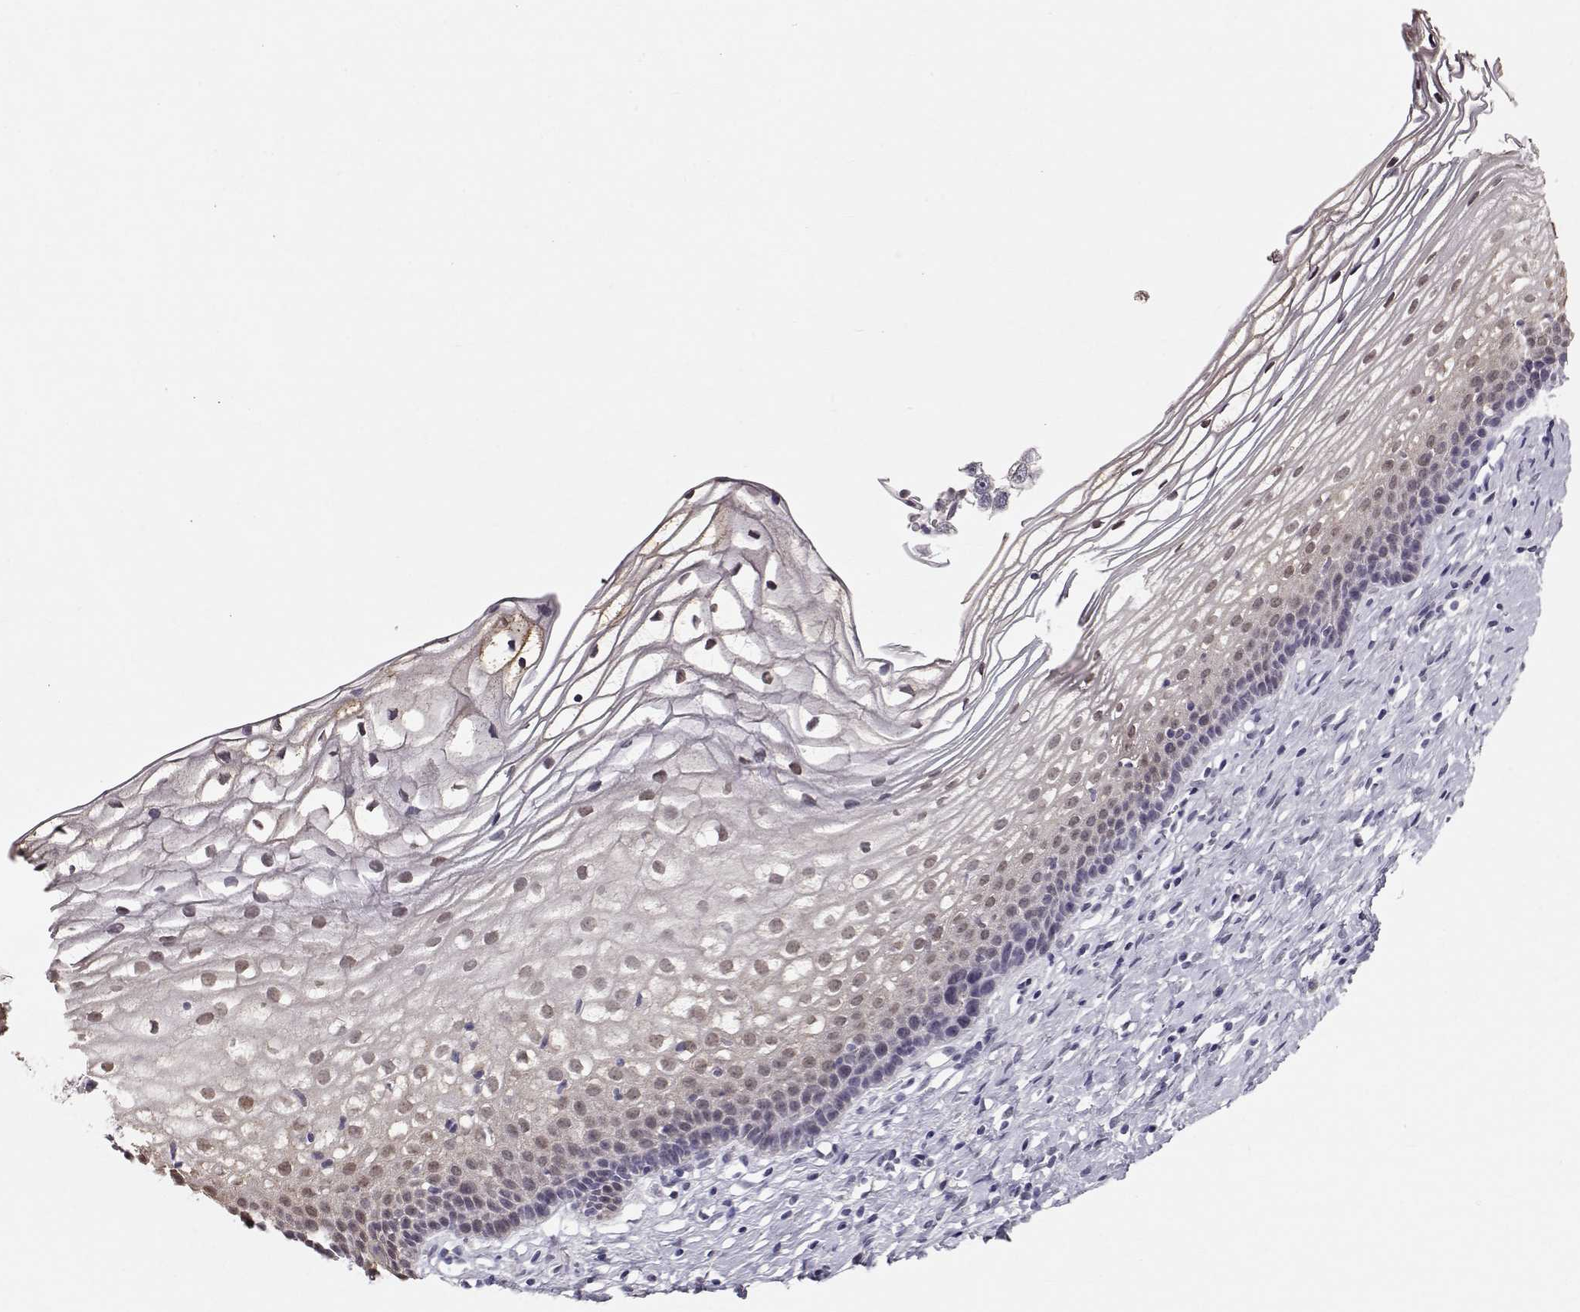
{"staining": {"intensity": "negative", "quantity": "none", "location": "none"}, "tissue": "cervix", "cell_type": "Glandular cells", "image_type": "normal", "snomed": [{"axis": "morphology", "description": "Normal tissue, NOS"}, {"axis": "topography", "description": "Cervix"}], "caption": "Immunohistochemistry photomicrograph of benign human cervix stained for a protein (brown), which demonstrates no staining in glandular cells.", "gene": "POU1F1", "patient": {"sex": "female", "age": 39}}